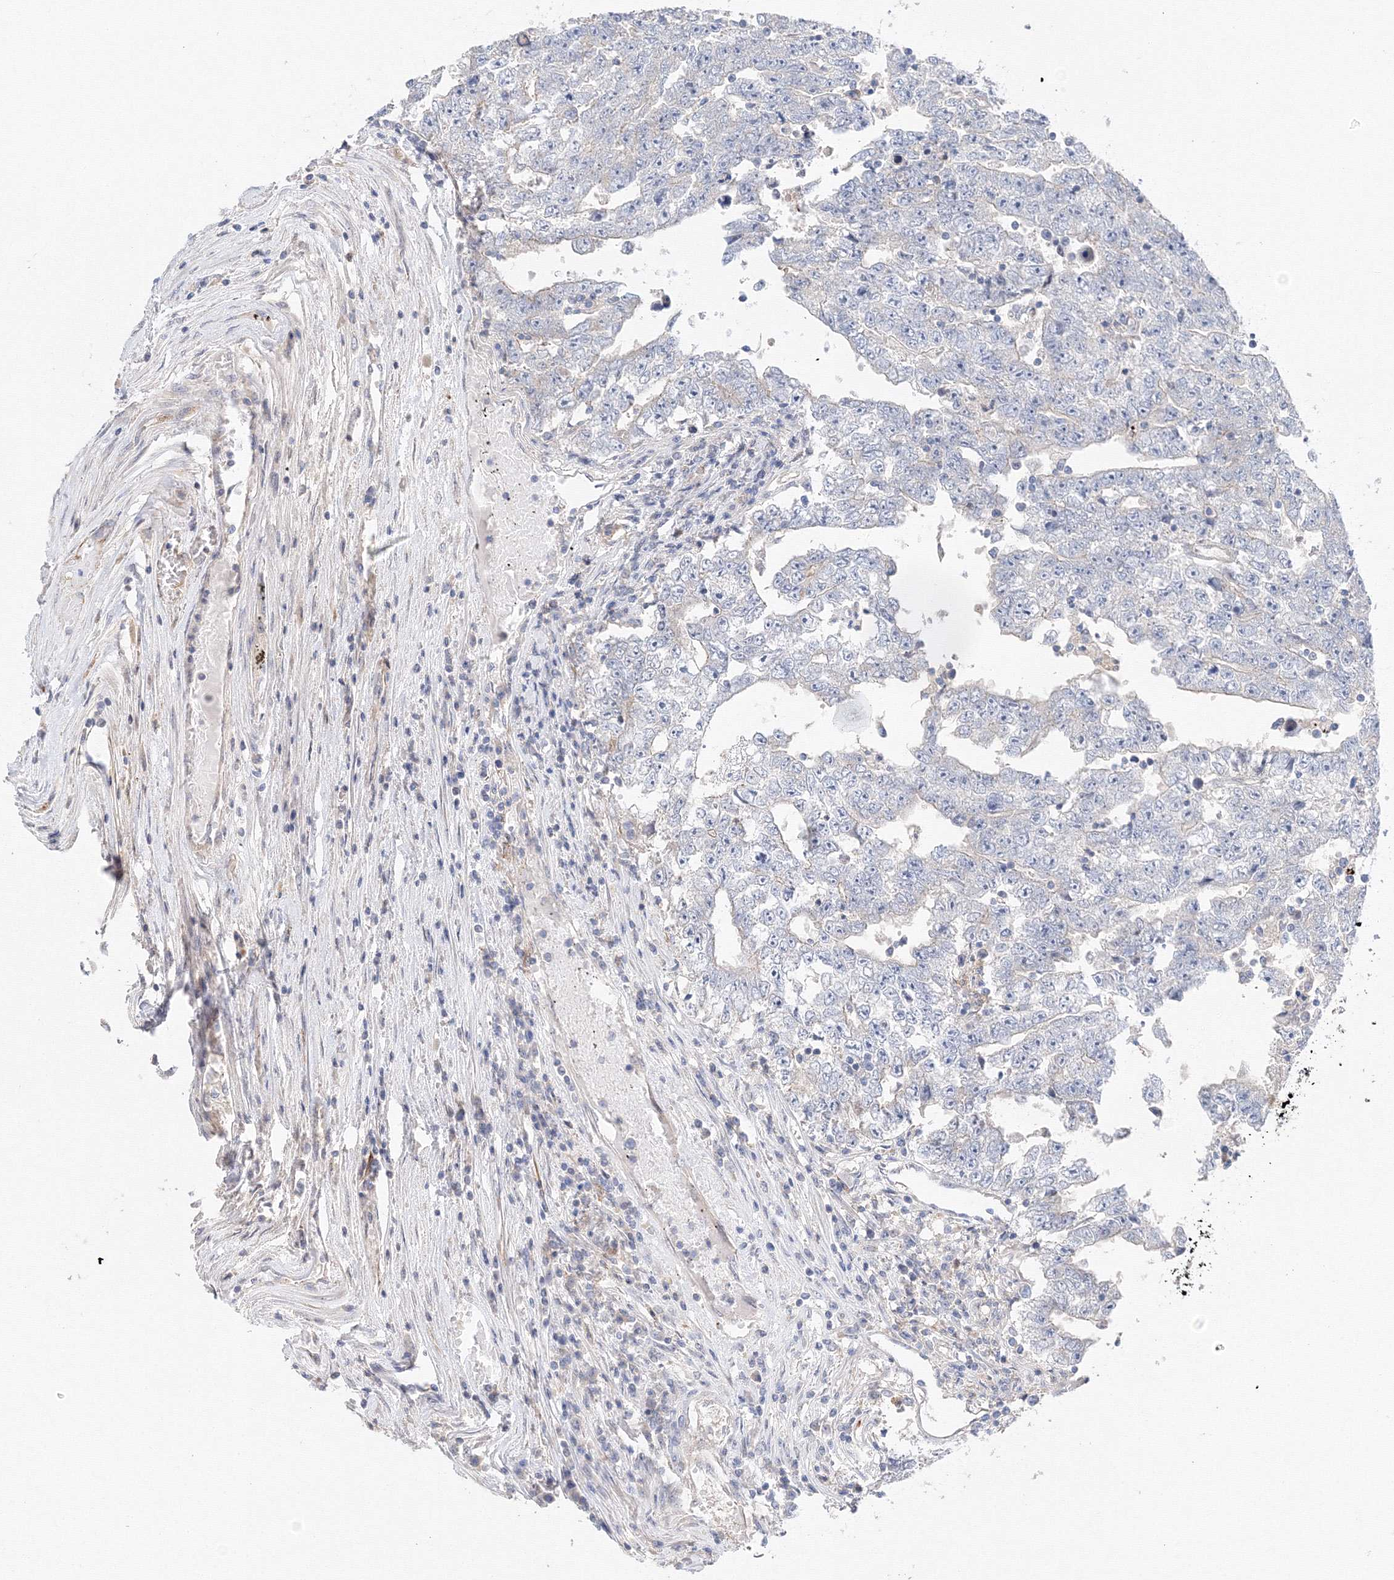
{"staining": {"intensity": "negative", "quantity": "none", "location": "none"}, "tissue": "testis cancer", "cell_type": "Tumor cells", "image_type": "cancer", "snomed": [{"axis": "morphology", "description": "Carcinoma, Embryonal, NOS"}, {"axis": "topography", "description": "Testis"}], "caption": "An immunohistochemistry (IHC) image of embryonal carcinoma (testis) is shown. There is no staining in tumor cells of embryonal carcinoma (testis).", "gene": "DIS3L2", "patient": {"sex": "male", "age": 25}}